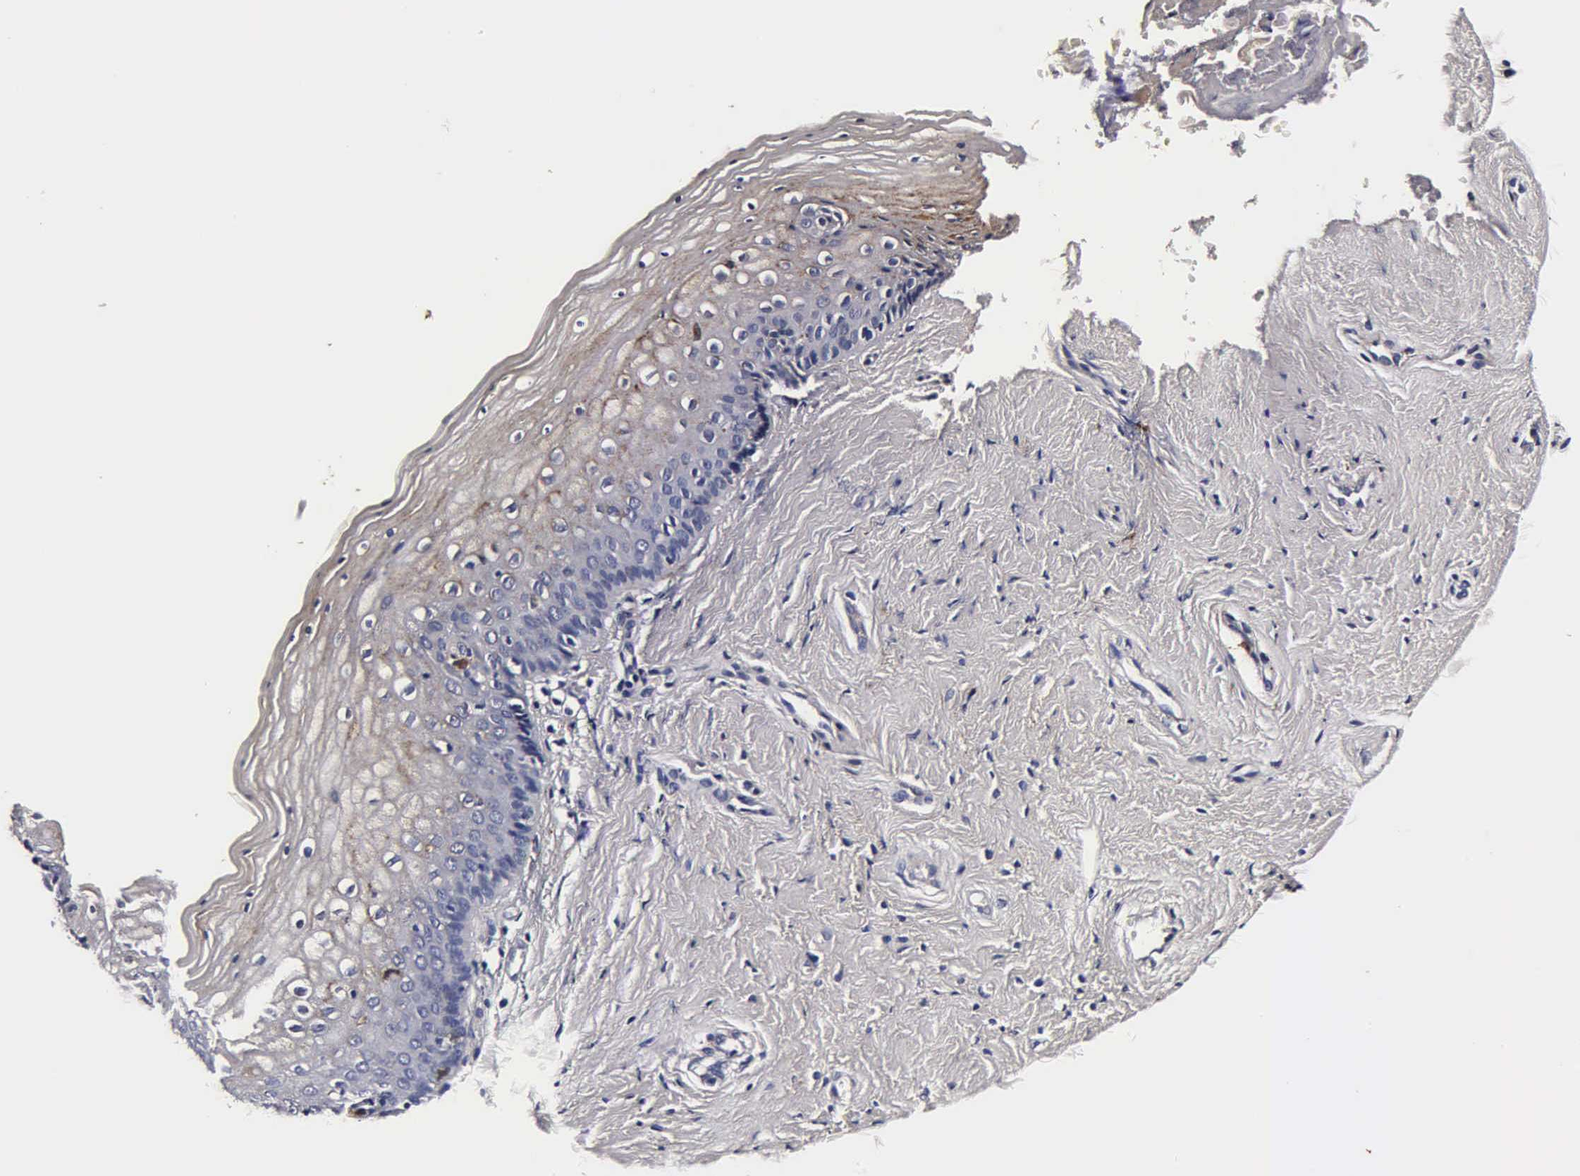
{"staining": {"intensity": "weak", "quantity": "25%-75%", "location": "cytoplasmic/membranous"}, "tissue": "vagina", "cell_type": "Squamous epithelial cells", "image_type": "normal", "snomed": [{"axis": "morphology", "description": "Normal tissue, NOS"}, {"axis": "topography", "description": "Vagina"}], "caption": "Protein expression analysis of unremarkable vagina displays weak cytoplasmic/membranous positivity in about 25%-75% of squamous epithelial cells.", "gene": "CST3", "patient": {"sex": "female", "age": 46}}